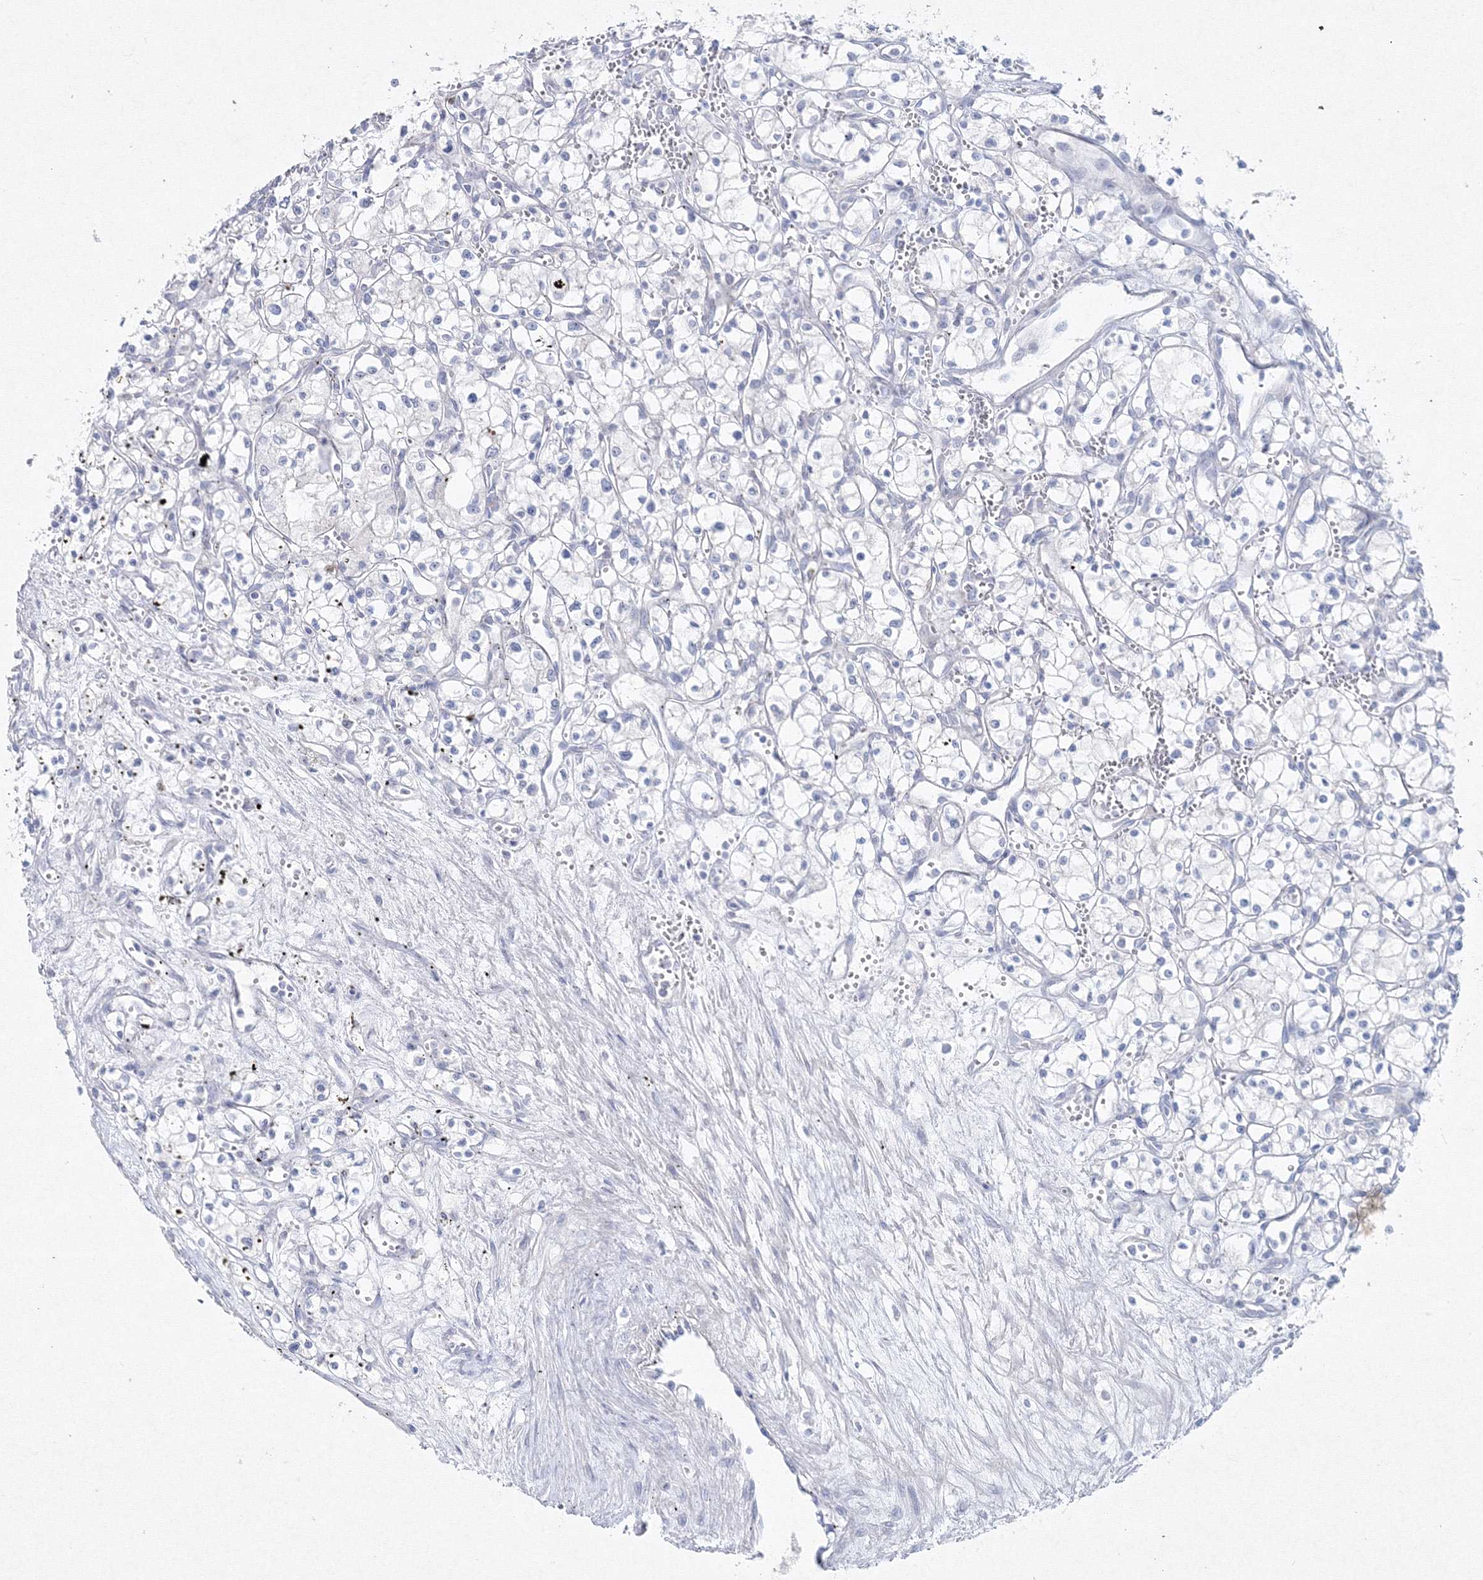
{"staining": {"intensity": "negative", "quantity": "none", "location": "none"}, "tissue": "renal cancer", "cell_type": "Tumor cells", "image_type": "cancer", "snomed": [{"axis": "morphology", "description": "Adenocarcinoma, NOS"}, {"axis": "topography", "description": "Kidney"}], "caption": "There is no significant positivity in tumor cells of adenocarcinoma (renal). (DAB (3,3'-diaminobenzidine) IHC, high magnification).", "gene": "GCKR", "patient": {"sex": "male", "age": 59}}